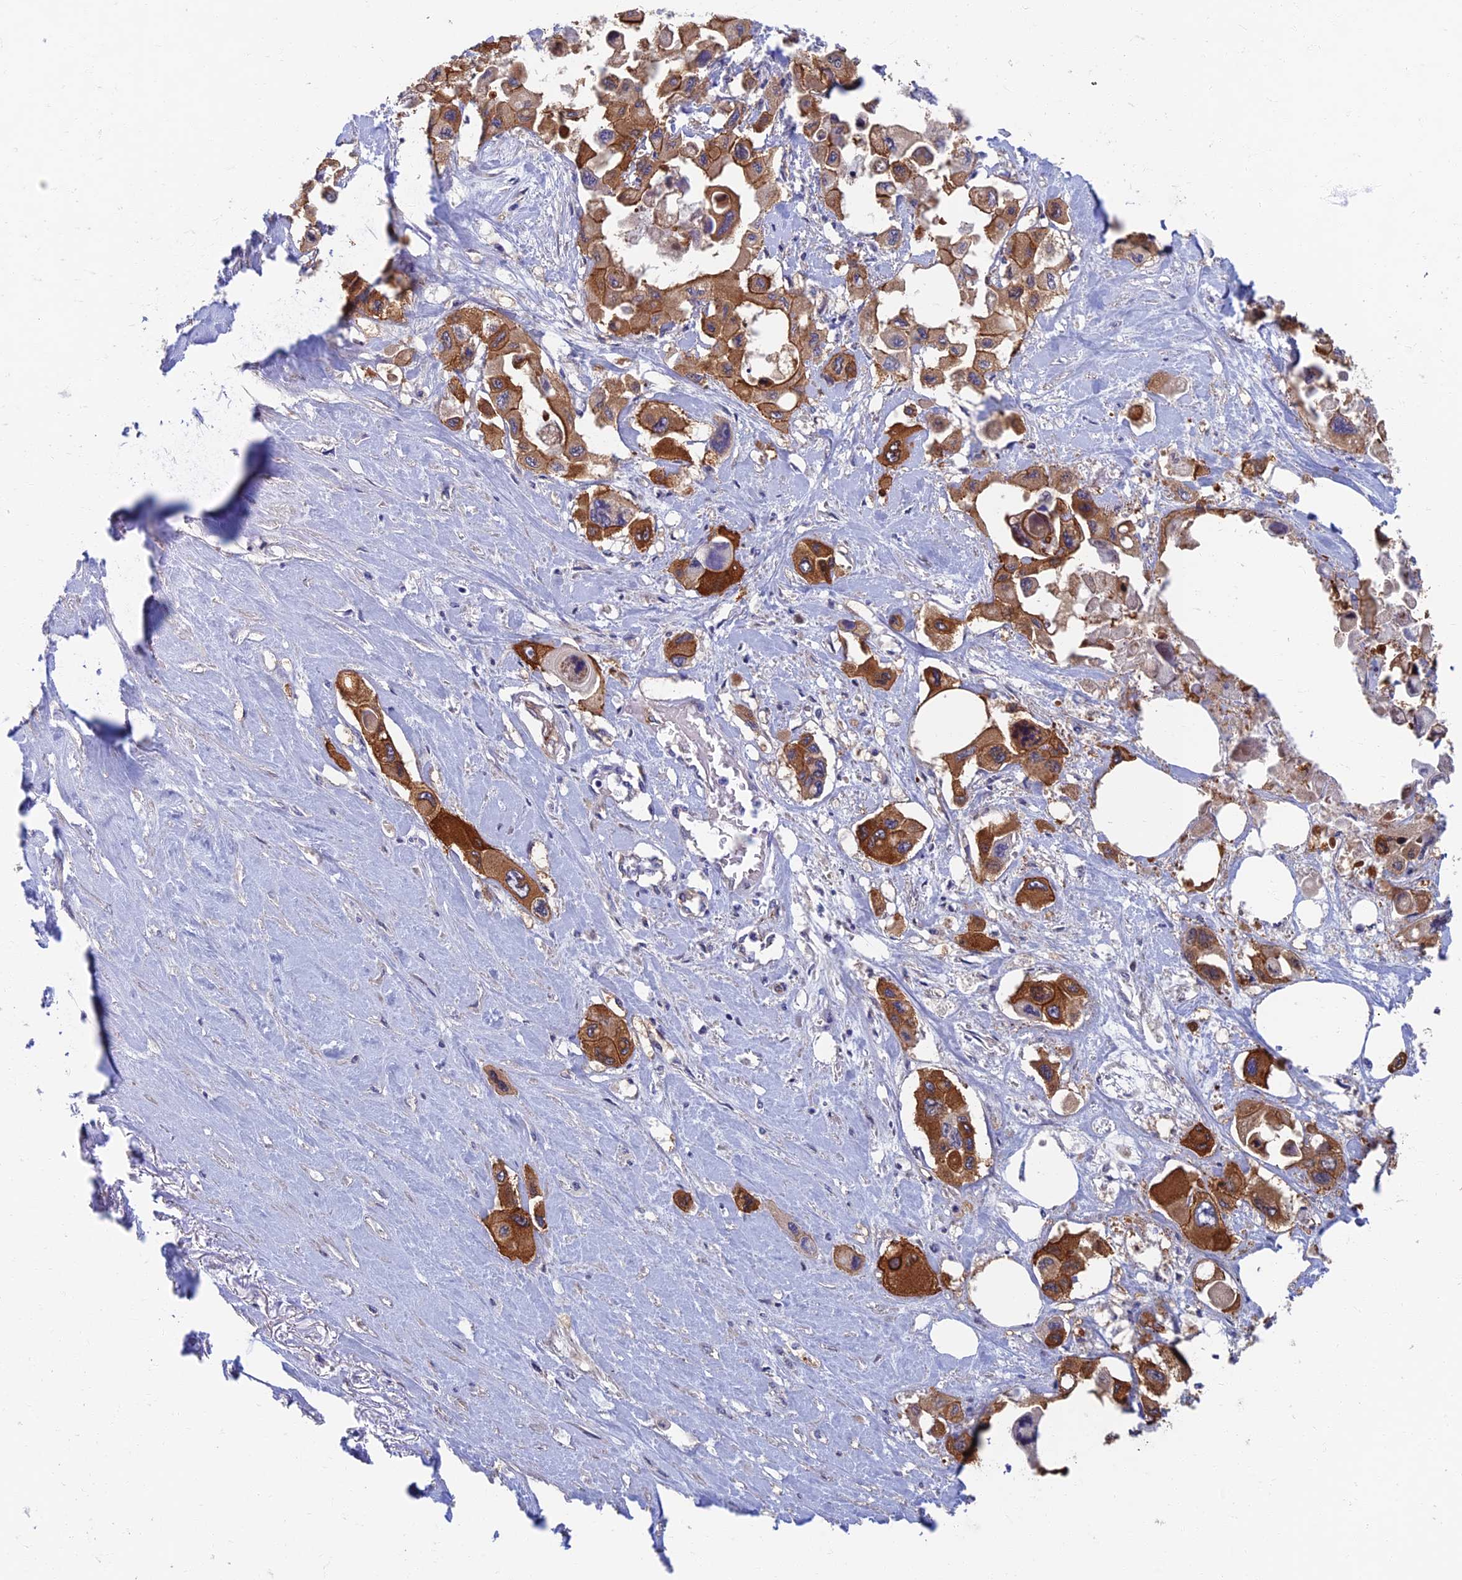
{"staining": {"intensity": "strong", "quantity": ">75%", "location": "cytoplasmic/membranous"}, "tissue": "pancreatic cancer", "cell_type": "Tumor cells", "image_type": "cancer", "snomed": [{"axis": "morphology", "description": "Adenocarcinoma, NOS"}, {"axis": "topography", "description": "Pancreas"}], "caption": "High-power microscopy captured an immunohistochemistry (IHC) micrograph of pancreatic cancer (adenocarcinoma), revealing strong cytoplasmic/membranous staining in about >75% of tumor cells. The staining was performed using DAB to visualize the protein expression in brown, while the nuclei were stained in blue with hematoxylin (Magnification: 20x).", "gene": "RHBDL2", "patient": {"sex": "male", "age": 92}}